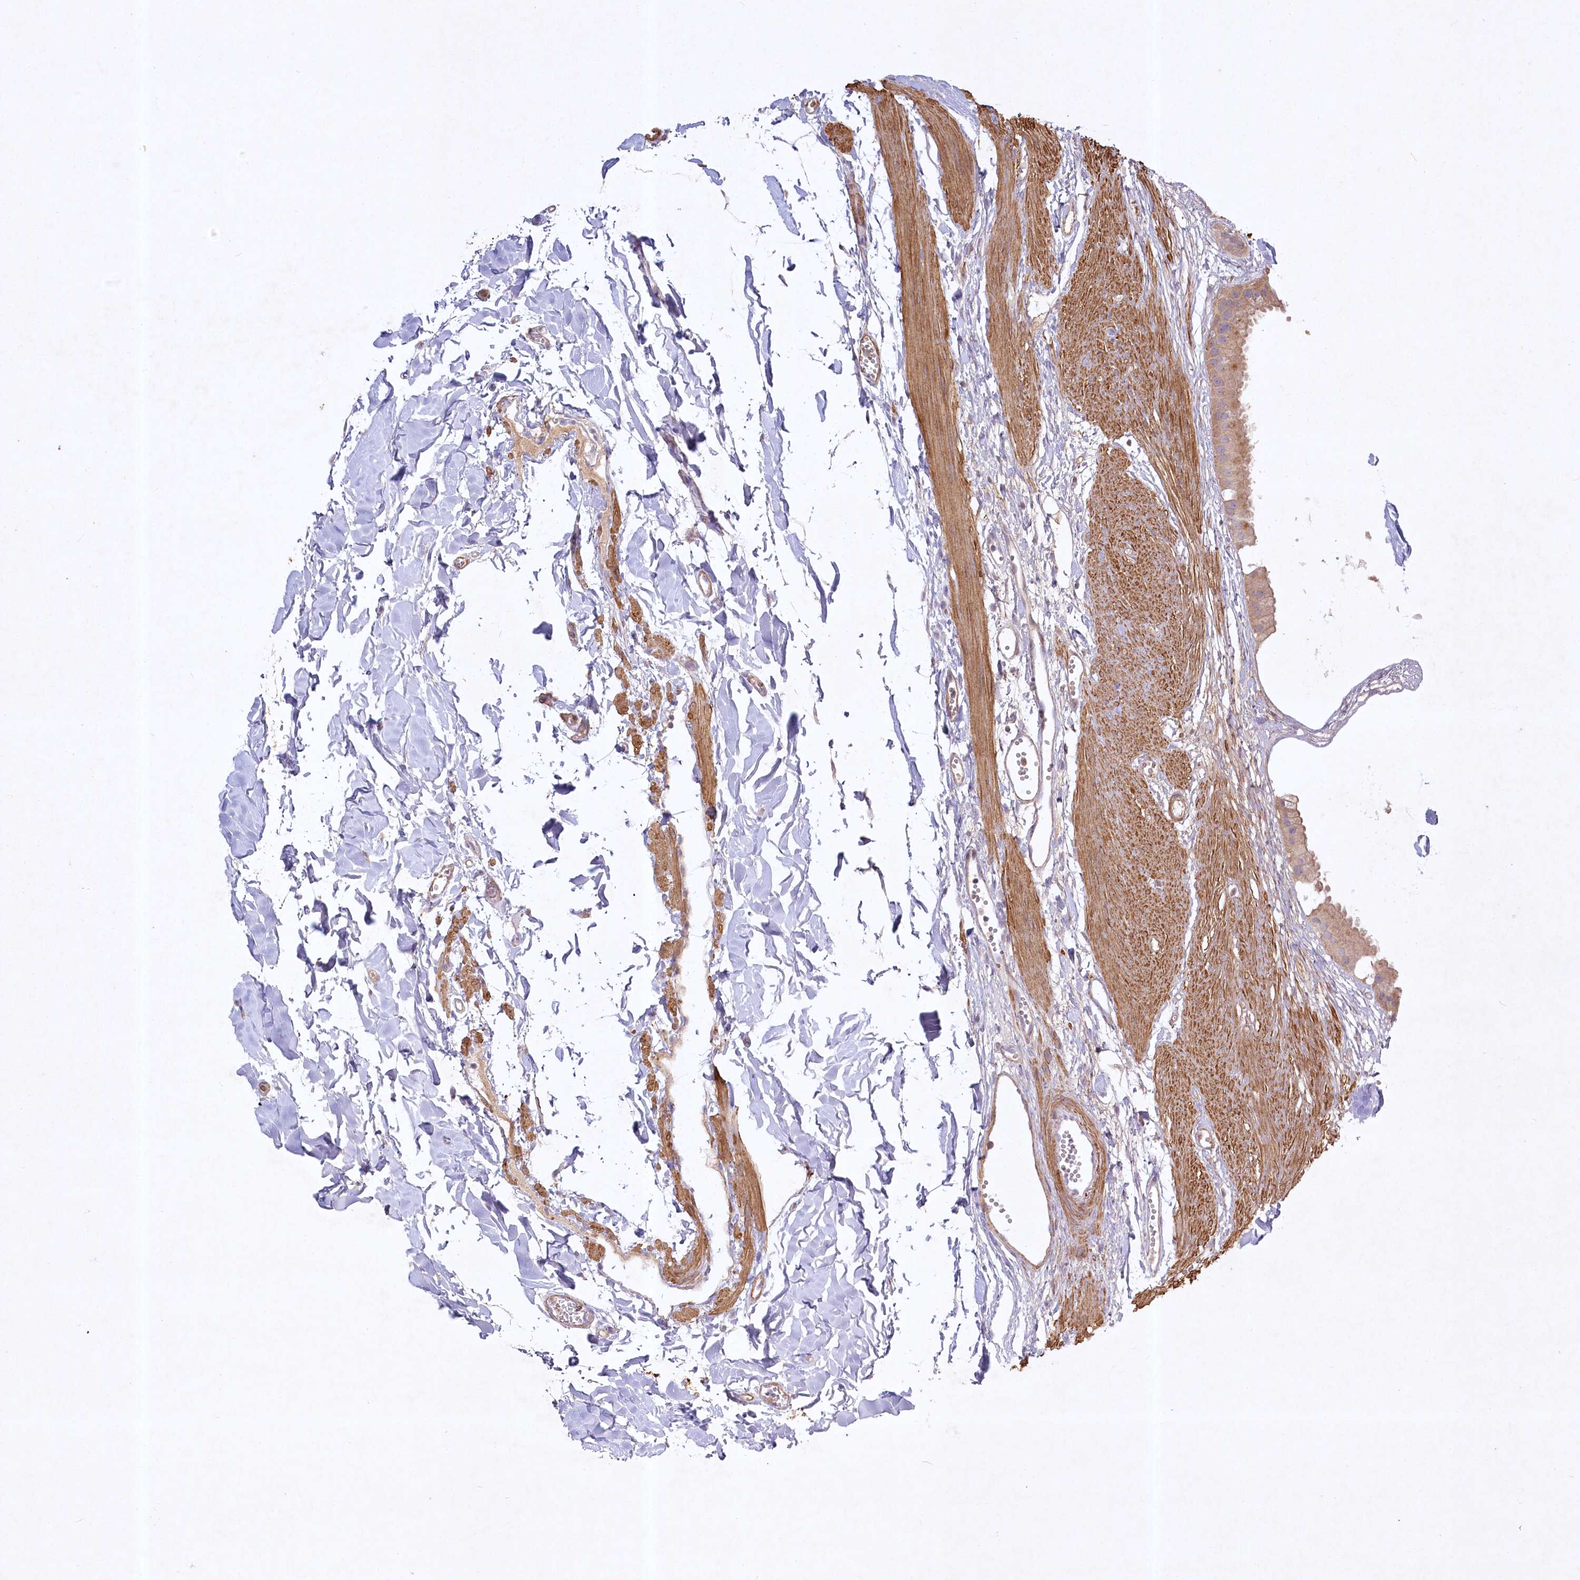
{"staining": {"intensity": "moderate", "quantity": ">75%", "location": "cytoplasmic/membranous"}, "tissue": "gallbladder", "cell_type": "Glandular cells", "image_type": "normal", "snomed": [{"axis": "morphology", "description": "Normal tissue, NOS"}, {"axis": "topography", "description": "Gallbladder"}], "caption": "Moderate cytoplasmic/membranous staining for a protein is present in approximately >75% of glandular cells of normal gallbladder using immunohistochemistry (IHC).", "gene": "INPP4B", "patient": {"sex": "female", "age": 64}}